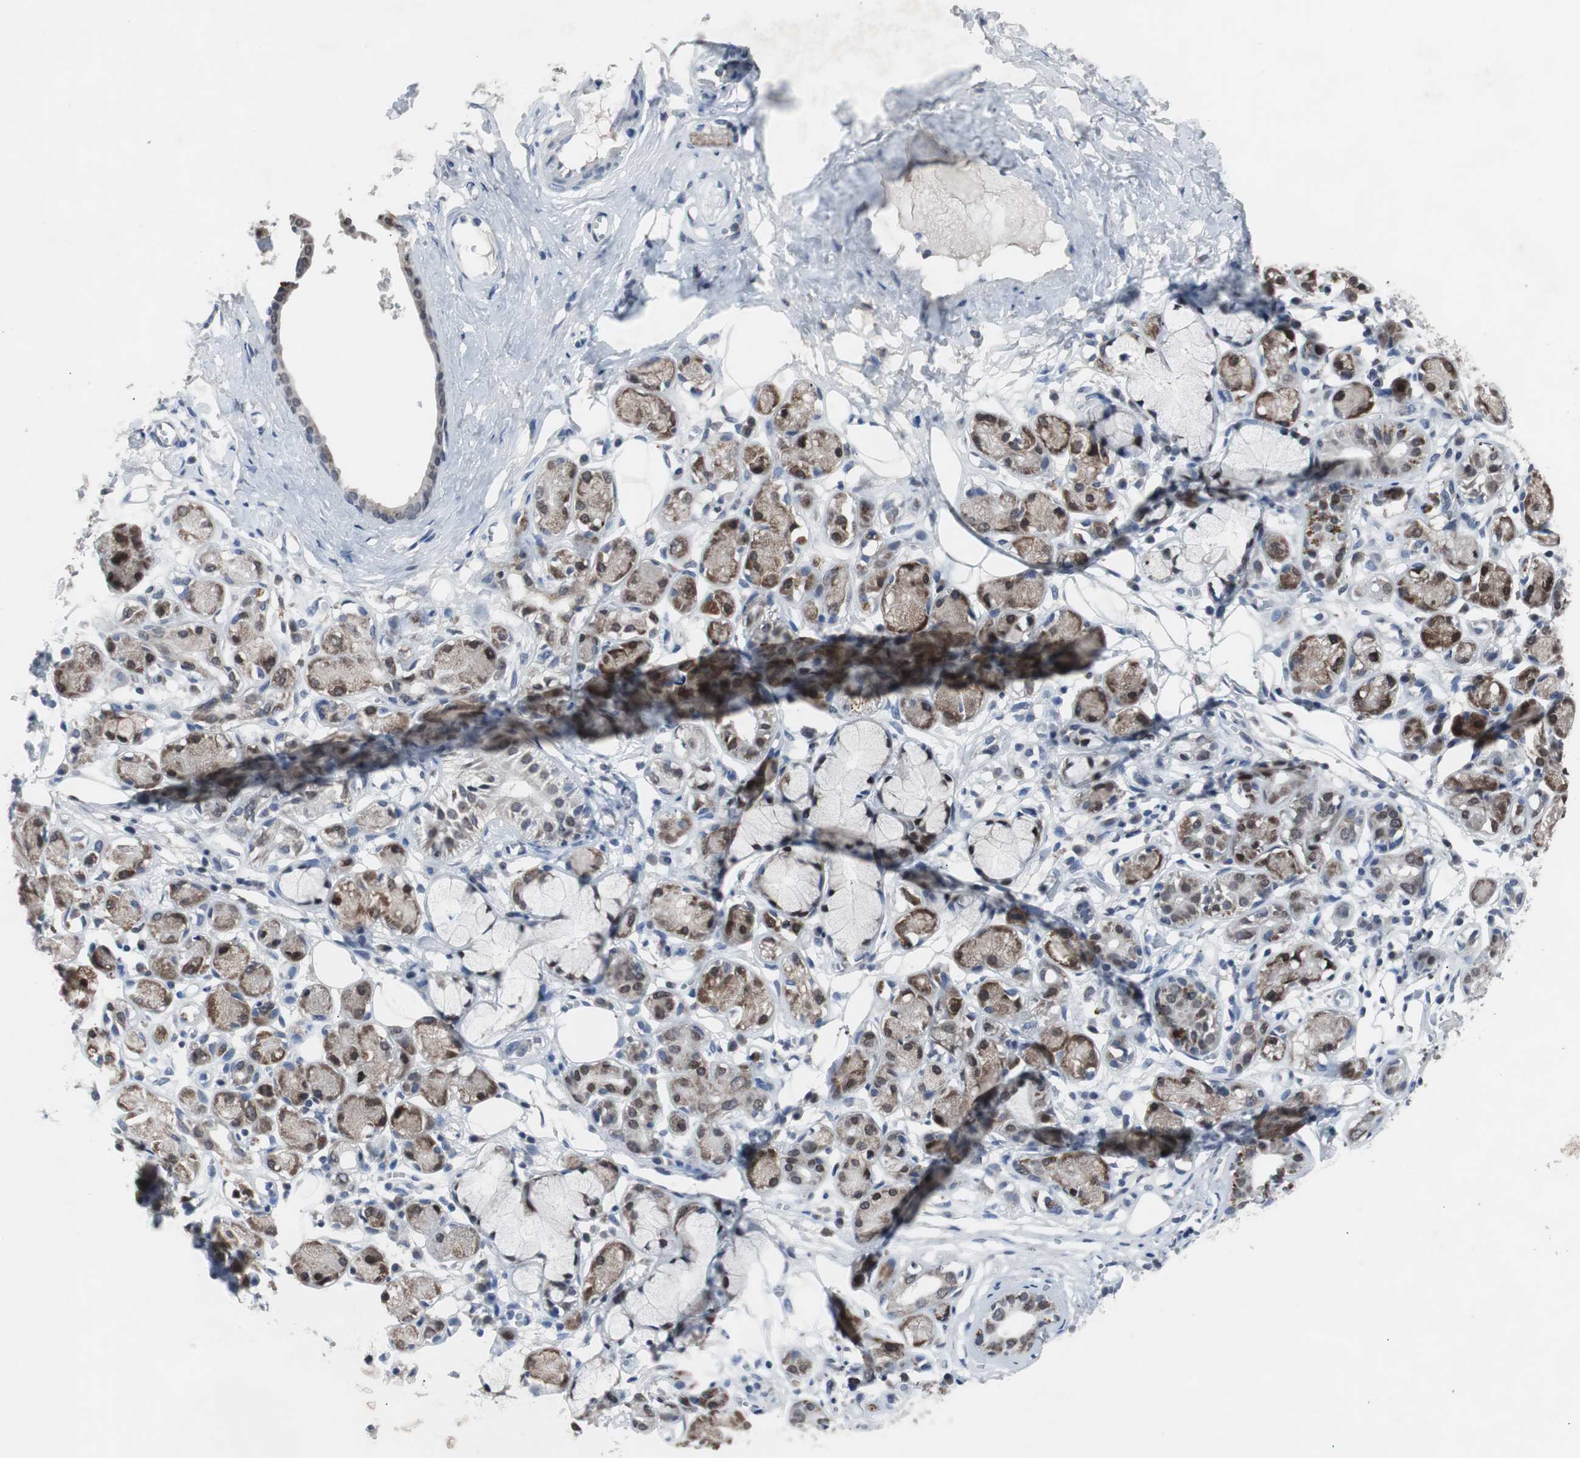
{"staining": {"intensity": "negative", "quantity": "none", "location": "none"}, "tissue": "adipose tissue", "cell_type": "Adipocytes", "image_type": "normal", "snomed": [{"axis": "morphology", "description": "Normal tissue, NOS"}, {"axis": "morphology", "description": "Inflammation, NOS"}, {"axis": "topography", "description": "Vascular tissue"}, {"axis": "topography", "description": "Salivary gland"}], "caption": "Immunohistochemistry micrograph of unremarkable adipose tissue stained for a protein (brown), which exhibits no staining in adipocytes. (DAB (3,3'-diaminobenzidine) IHC visualized using brightfield microscopy, high magnification).", "gene": "RBM47", "patient": {"sex": "female", "age": 75}}